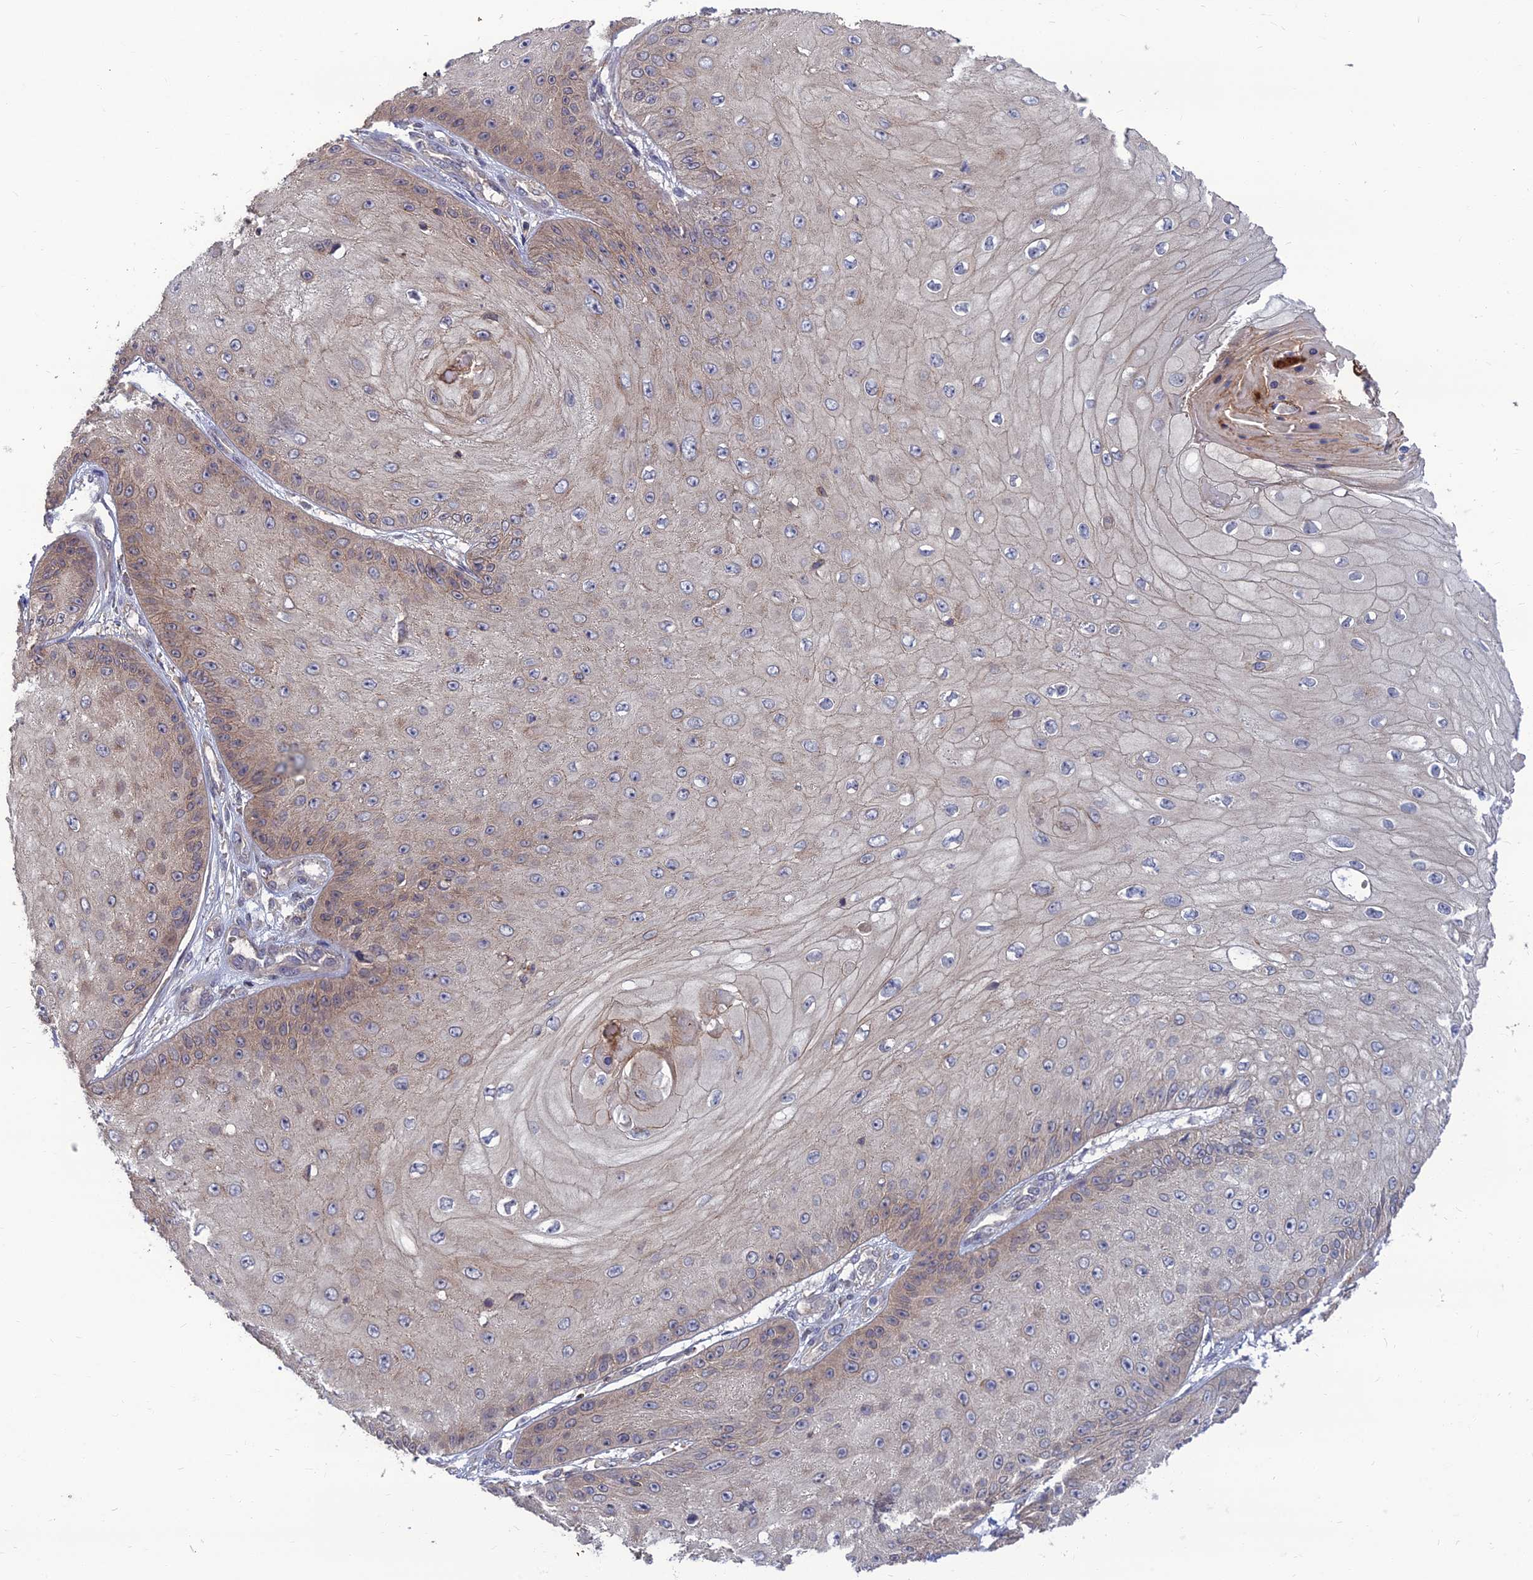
{"staining": {"intensity": "weak", "quantity": "<25%", "location": "cytoplasmic/membranous"}, "tissue": "skin cancer", "cell_type": "Tumor cells", "image_type": "cancer", "snomed": [{"axis": "morphology", "description": "Squamous cell carcinoma, NOS"}, {"axis": "topography", "description": "Skin"}], "caption": "Immunohistochemical staining of squamous cell carcinoma (skin) shows no significant positivity in tumor cells.", "gene": "OPA3", "patient": {"sex": "male", "age": 70}}